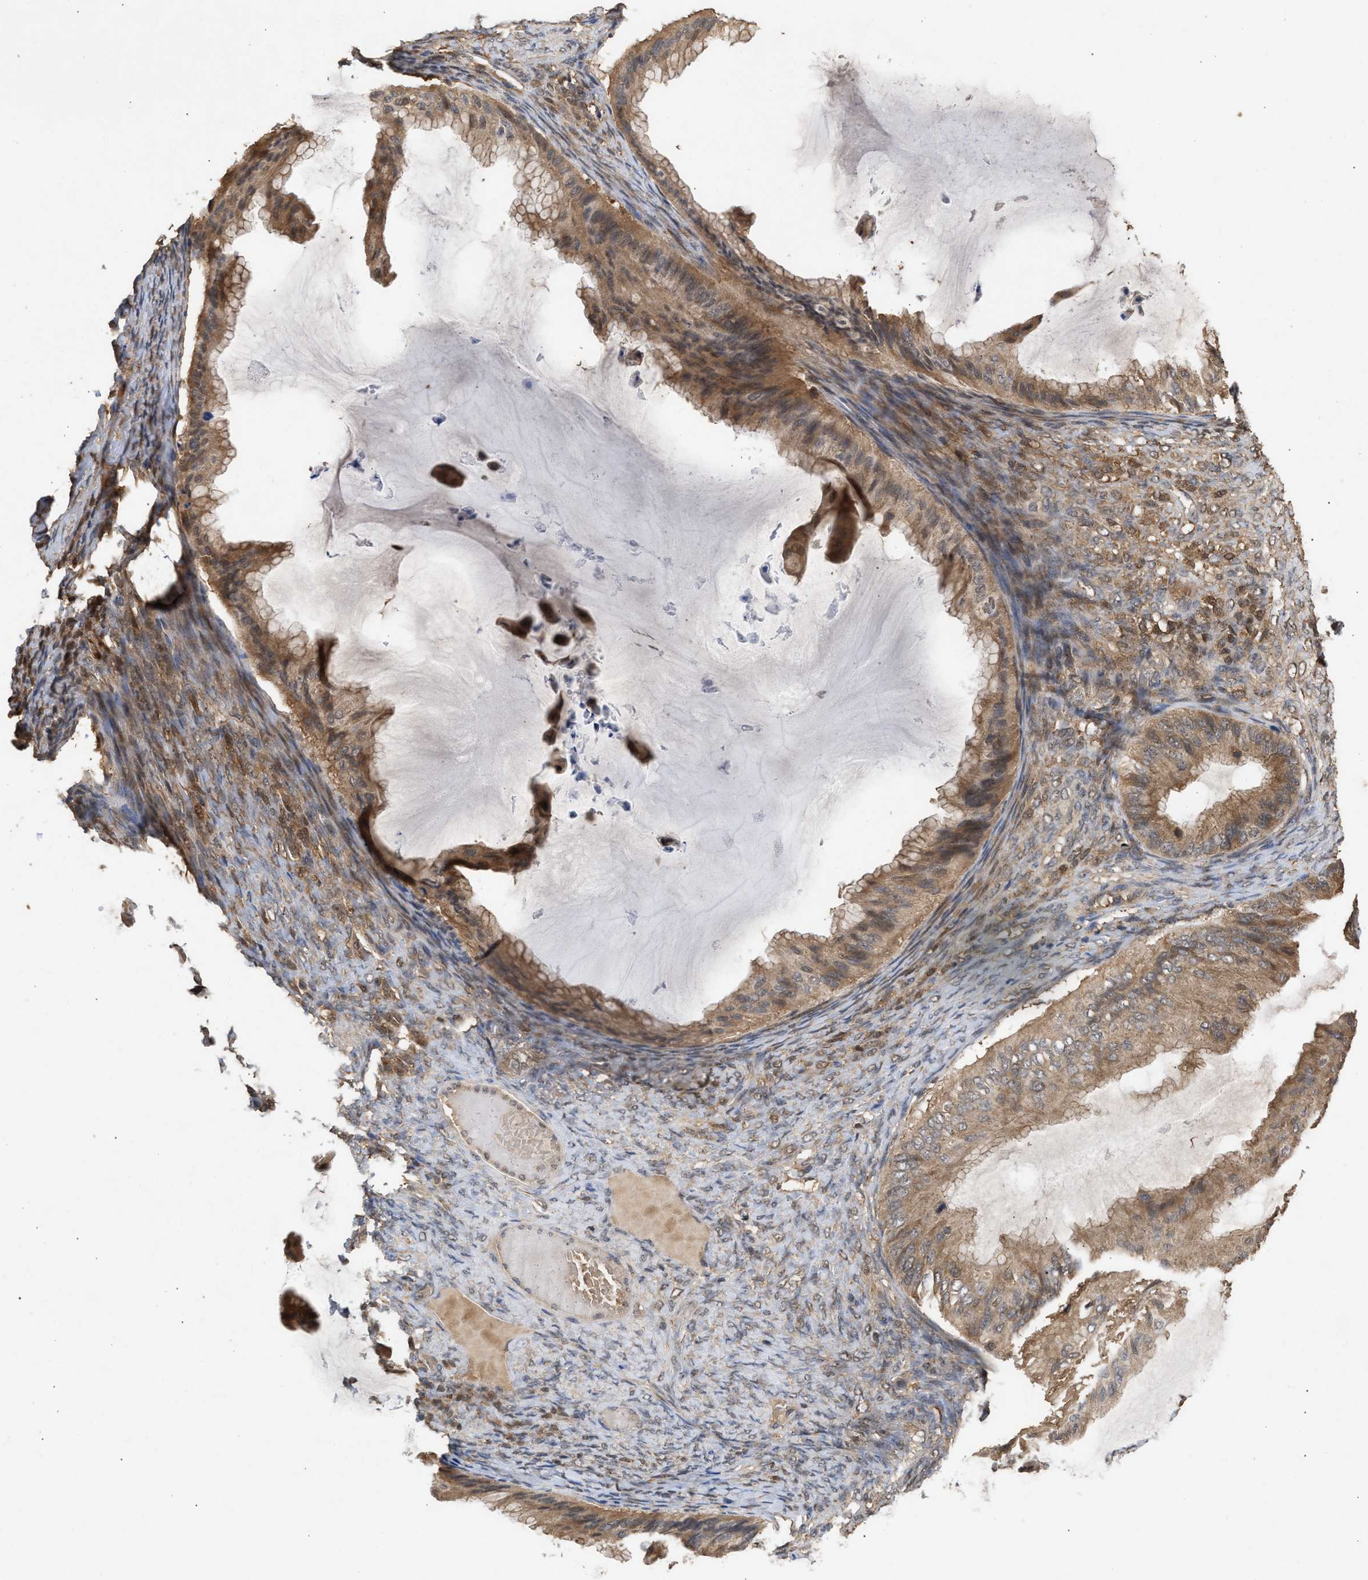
{"staining": {"intensity": "moderate", "quantity": ">75%", "location": "cytoplasmic/membranous,nuclear"}, "tissue": "ovarian cancer", "cell_type": "Tumor cells", "image_type": "cancer", "snomed": [{"axis": "morphology", "description": "Cystadenocarcinoma, mucinous, NOS"}, {"axis": "topography", "description": "Ovary"}], "caption": "Immunohistochemistry (DAB (3,3'-diaminobenzidine)) staining of mucinous cystadenocarcinoma (ovarian) exhibits moderate cytoplasmic/membranous and nuclear protein expression in about >75% of tumor cells.", "gene": "FITM1", "patient": {"sex": "female", "age": 61}}